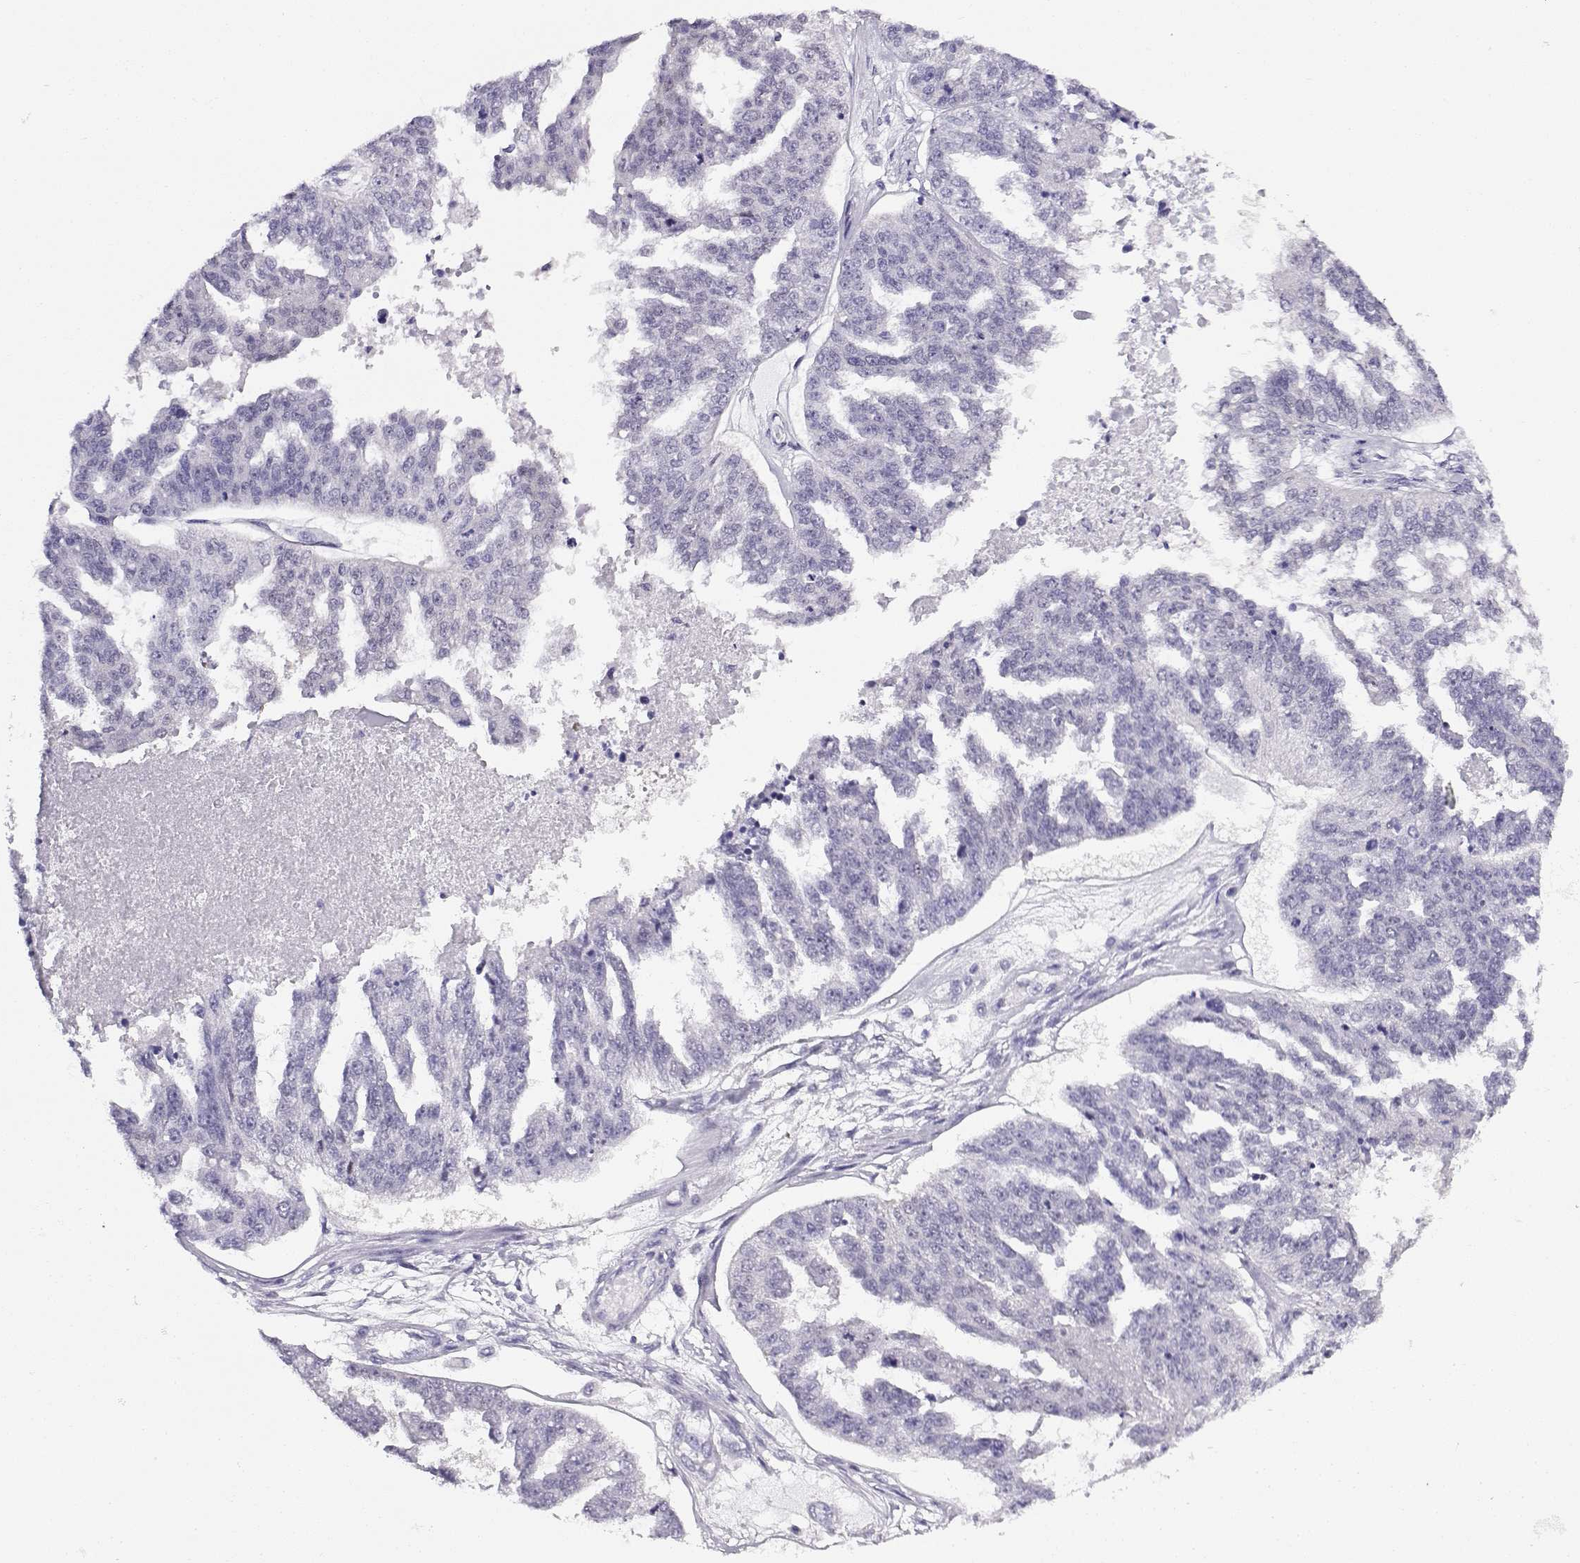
{"staining": {"intensity": "negative", "quantity": "none", "location": "none"}, "tissue": "ovarian cancer", "cell_type": "Tumor cells", "image_type": "cancer", "snomed": [{"axis": "morphology", "description": "Cystadenocarcinoma, serous, NOS"}, {"axis": "topography", "description": "Ovary"}], "caption": "The histopathology image displays no significant staining in tumor cells of ovarian cancer.", "gene": "FEZF1", "patient": {"sex": "female", "age": 58}}